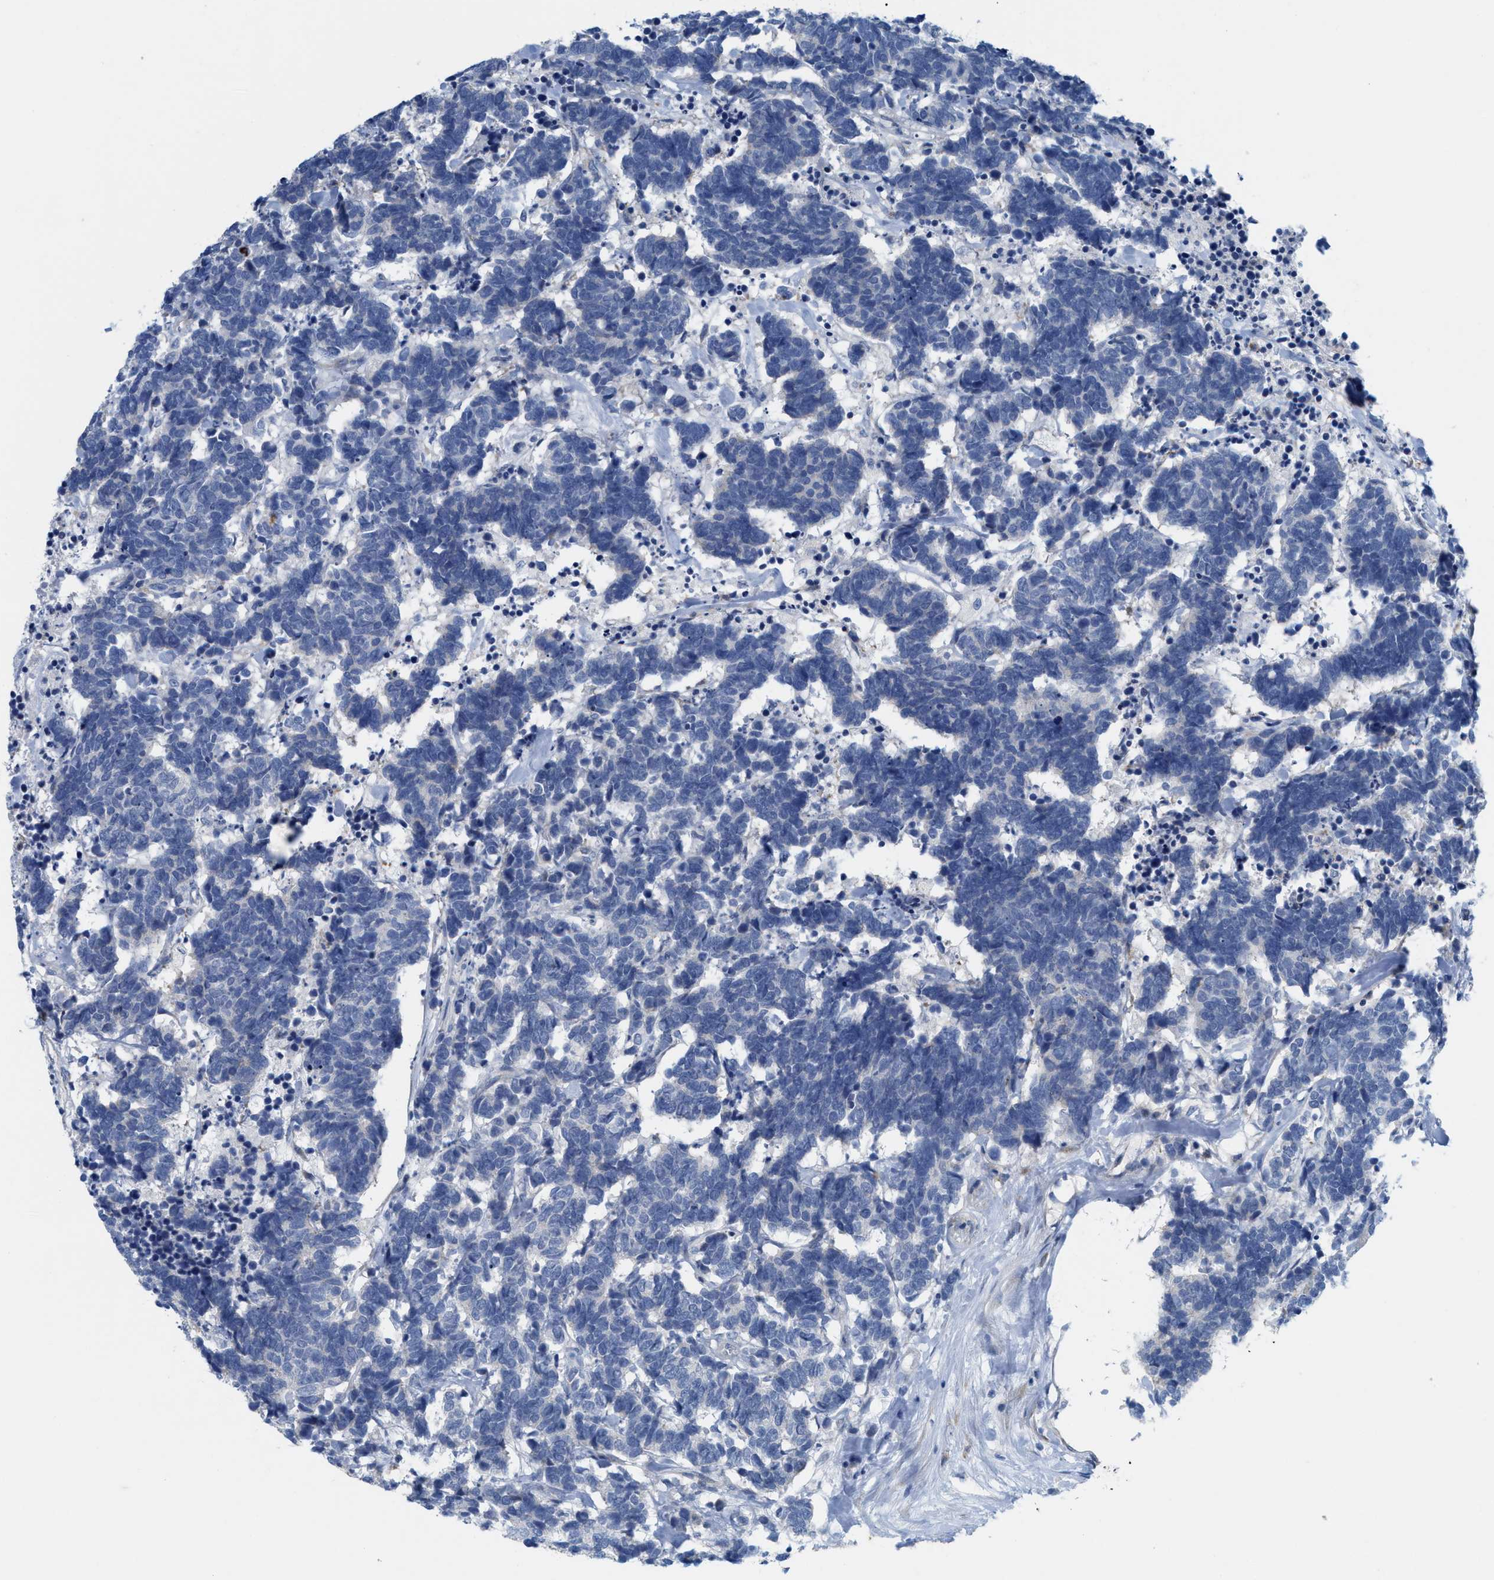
{"staining": {"intensity": "negative", "quantity": "none", "location": "none"}, "tissue": "carcinoid", "cell_type": "Tumor cells", "image_type": "cancer", "snomed": [{"axis": "morphology", "description": "Carcinoma, NOS"}, {"axis": "morphology", "description": "Carcinoid, malignant, NOS"}, {"axis": "topography", "description": "Urinary bladder"}], "caption": "Malignant carcinoid stained for a protein using IHC demonstrates no positivity tumor cells.", "gene": "CPA2", "patient": {"sex": "male", "age": 57}}